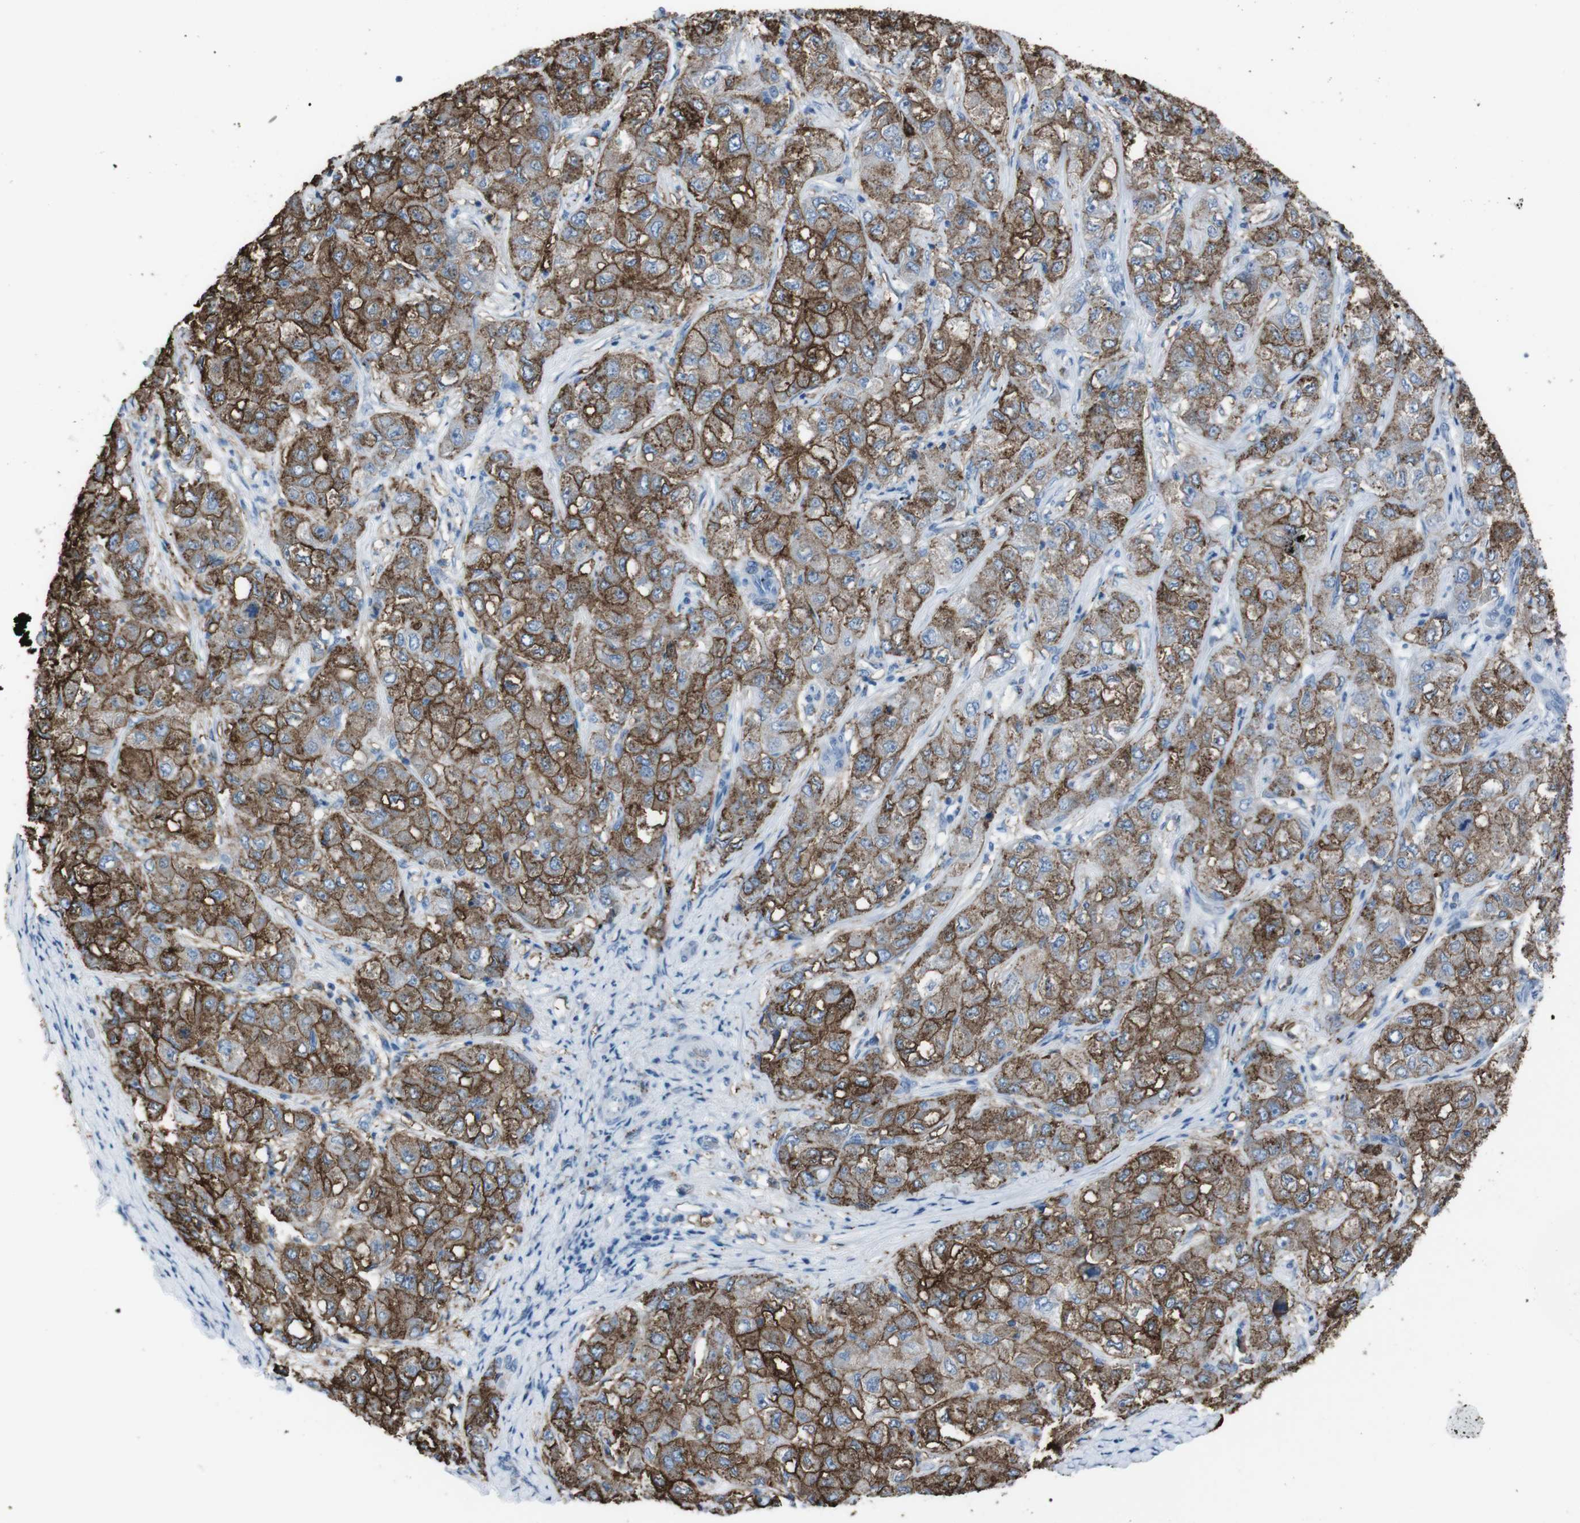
{"staining": {"intensity": "moderate", "quantity": ">75%", "location": "cytoplasmic/membranous"}, "tissue": "liver cancer", "cell_type": "Tumor cells", "image_type": "cancer", "snomed": [{"axis": "morphology", "description": "Carcinoma, Hepatocellular, NOS"}, {"axis": "topography", "description": "Liver"}], "caption": "Immunohistochemical staining of hepatocellular carcinoma (liver) reveals medium levels of moderate cytoplasmic/membranous staining in approximately >75% of tumor cells. Immunohistochemistry (ihc) stains the protein in brown and the nuclei are stained blue.", "gene": "ST6GAL1", "patient": {"sex": "male", "age": 80}}